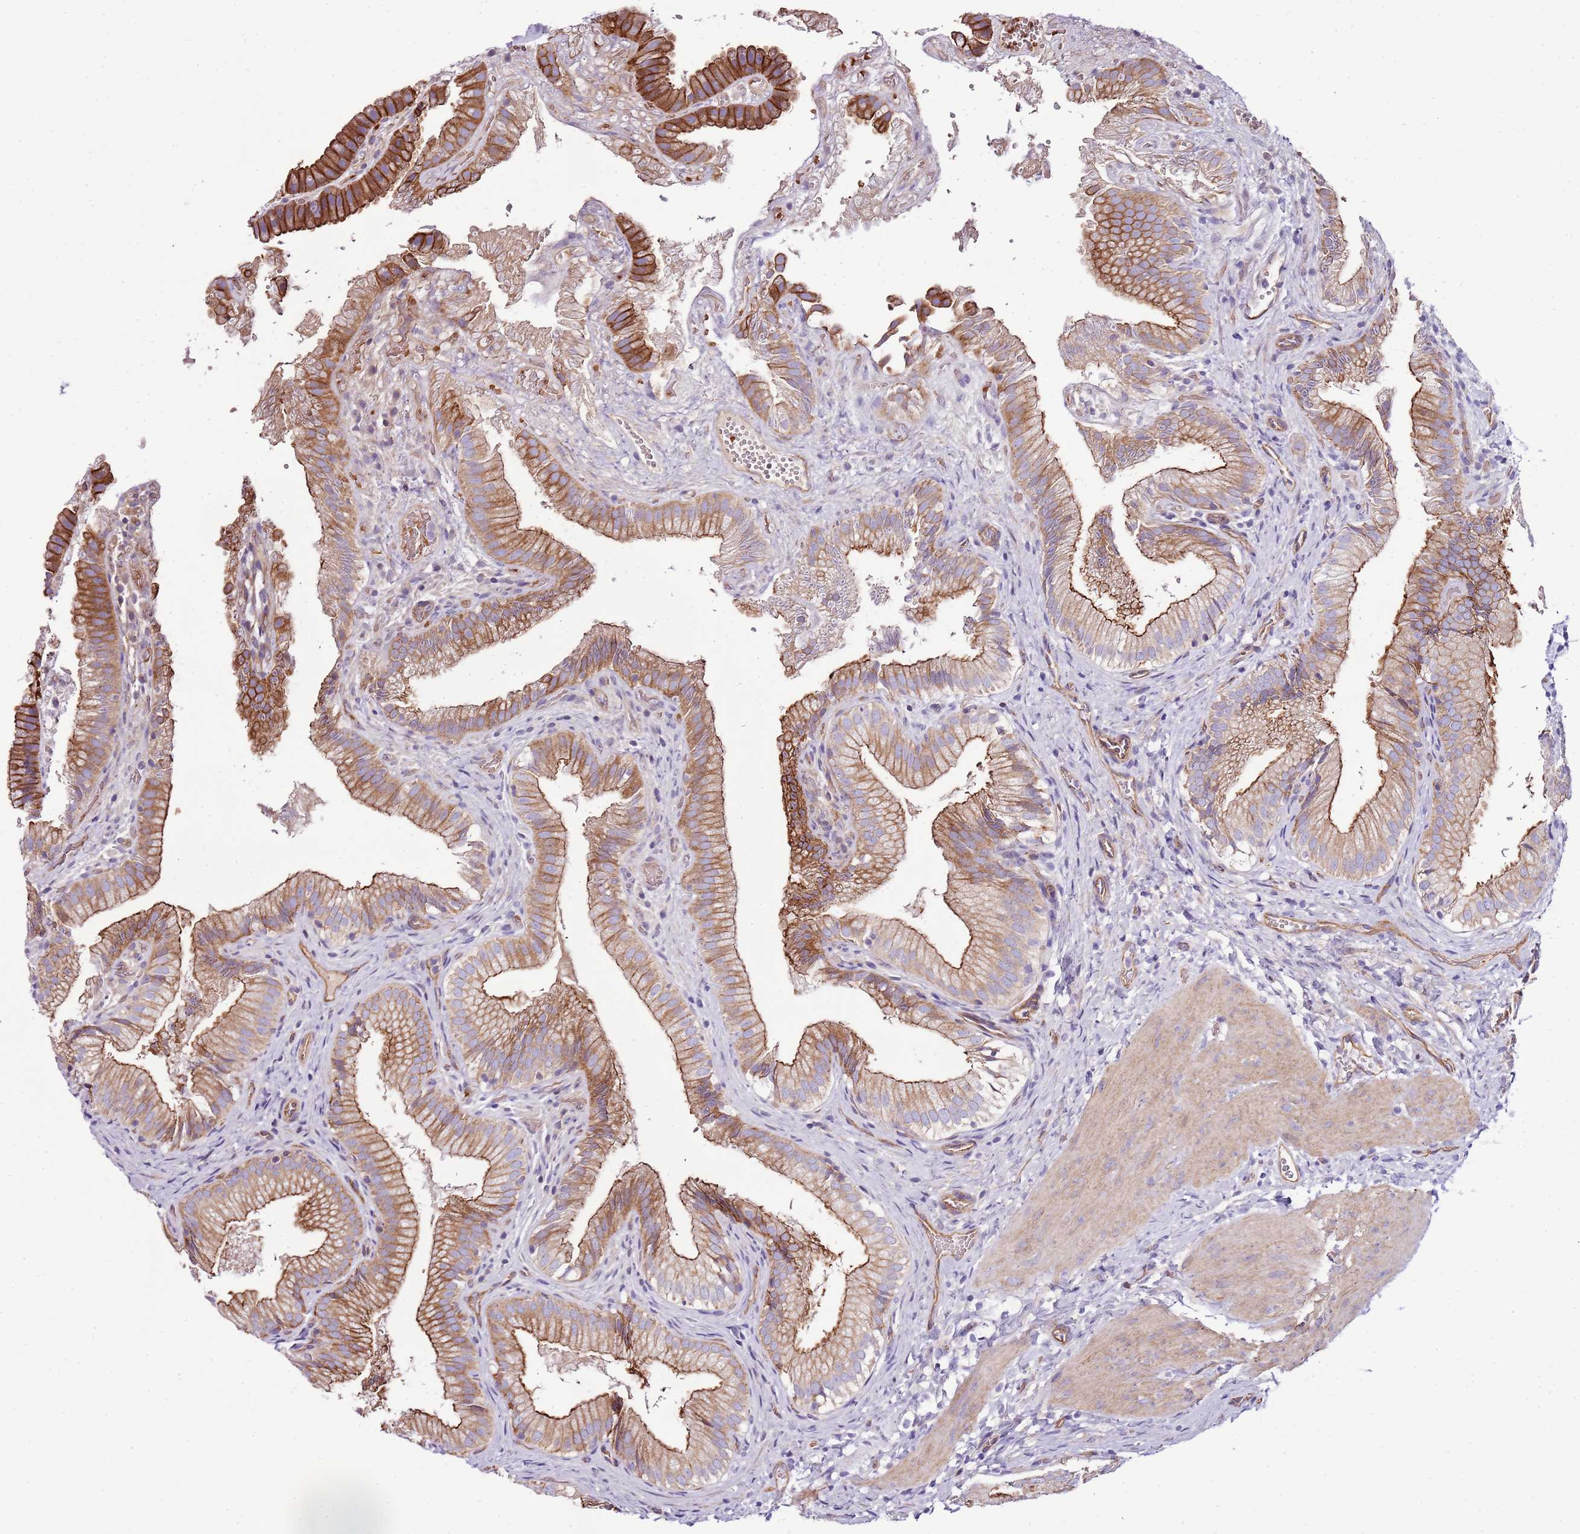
{"staining": {"intensity": "moderate", "quantity": ">75%", "location": "cytoplasmic/membranous"}, "tissue": "gallbladder", "cell_type": "Glandular cells", "image_type": "normal", "snomed": [{"axis": "morphology", "description": "Normal tissue, NOS"}, {"axis": "topography", "description": "Gallbladder"}], "caption": "Gallbladder stained for a protein exhibits moderate cytoplasmic/membranous positivity in glandular cells. (DAB = brown stain, brightfield microscopy at high magnification).", "gene": "GFRAL", "patient": {"sex": "female", "age": 30}}